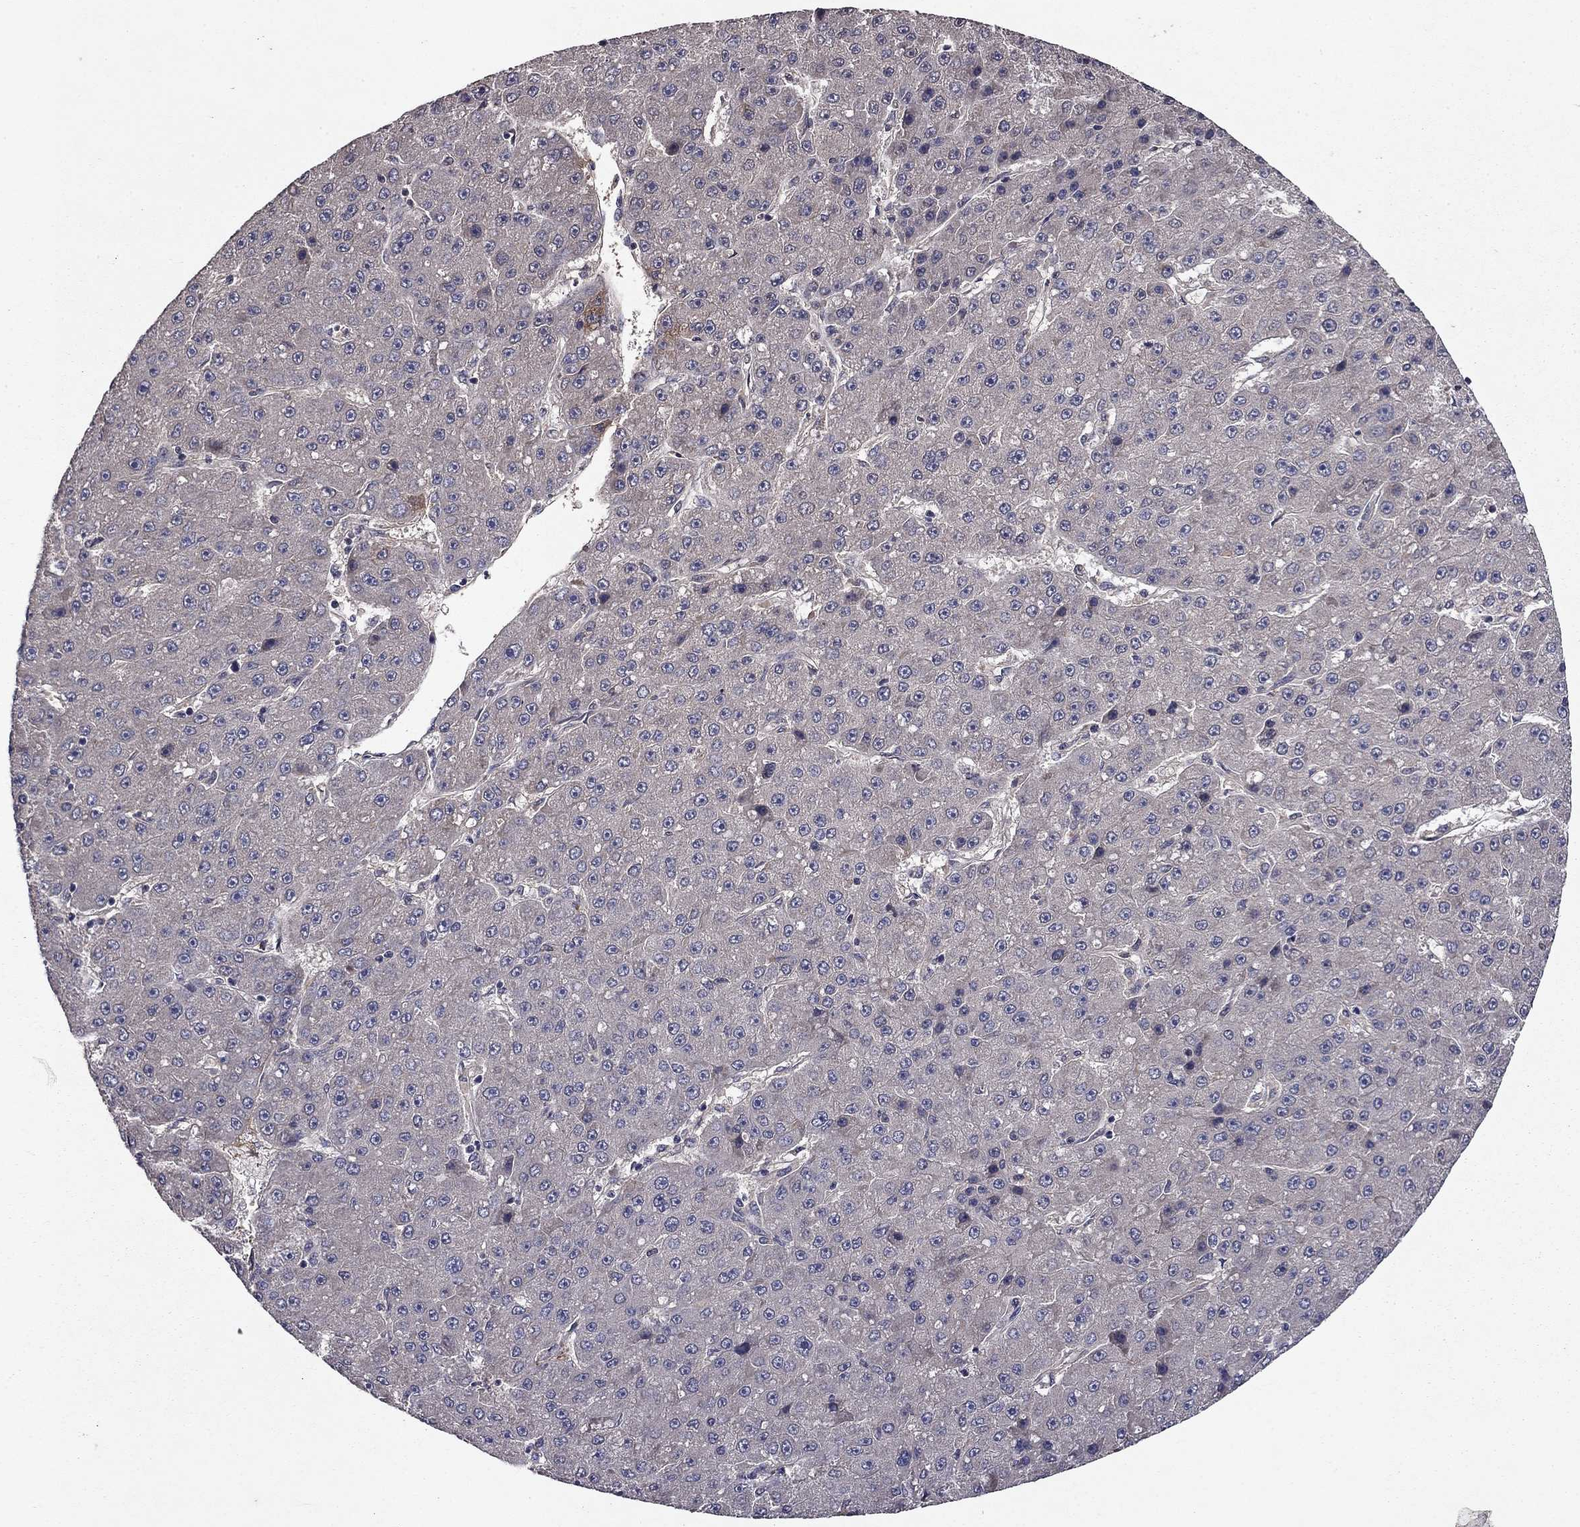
{"staining": {"intensity": "negative", "quantity": "none", "location": "none"}, "tissue": "liver cancer", "cell_type": "Tumor cells", "image_type": "cancer", "snomed": [{"axis": "morphology", "description": "Carcinoma, Hepatocellular, NOS"}, {"axis": "topography", "description": "Liver"}], "caption": "The image shows no significant expression in tumor cells of liver hepatocellular carcinoma.", "gene": "PROS1", "patient": {"sex": "male", "age": 67}}